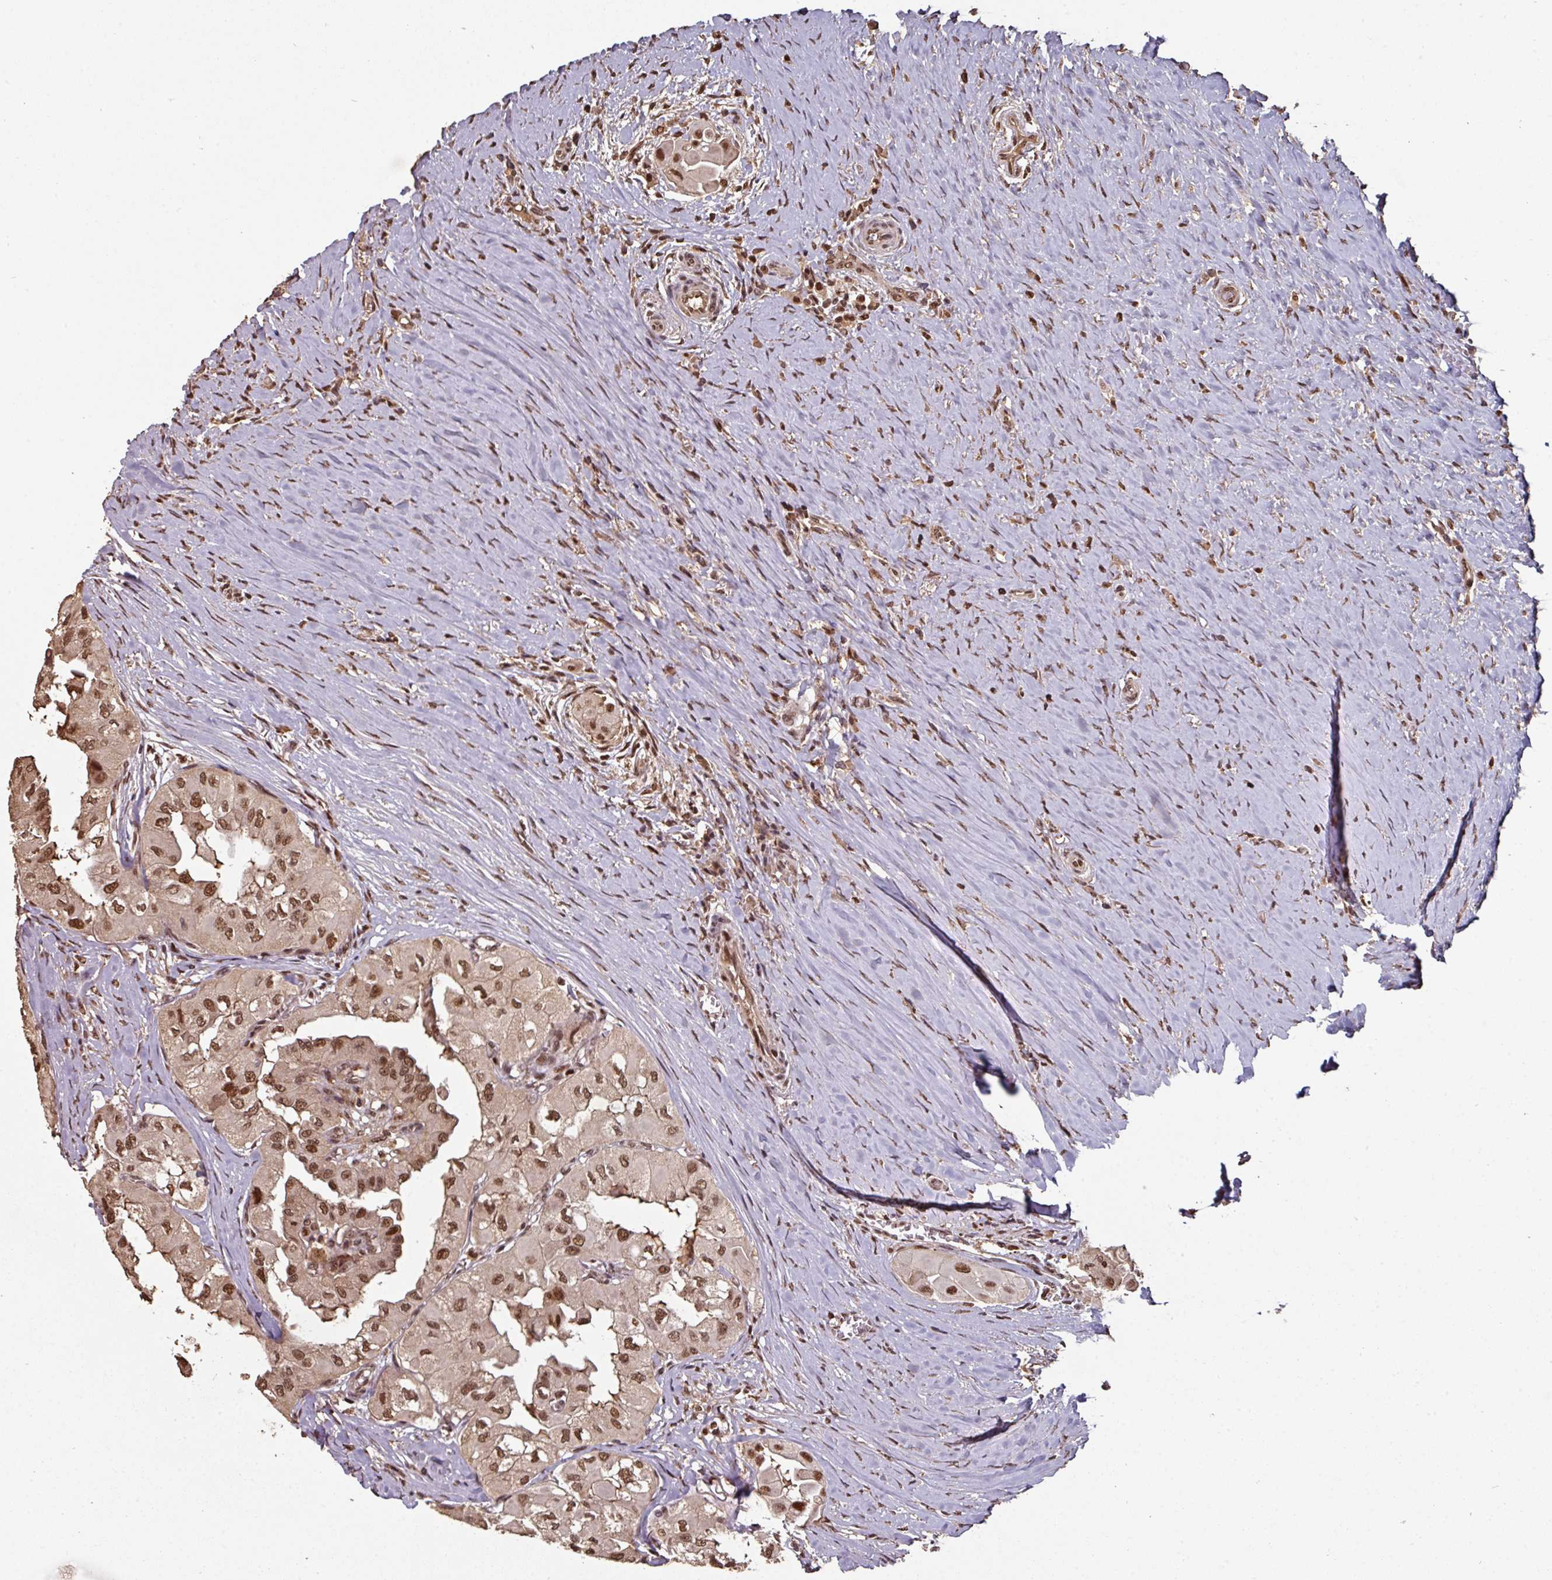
{"staining": {"intensity": "moderate", "quantity": ">75%", "location": "nuclear"}, "tissue": "thyroid cancer", "cell_type": "Tumor cells", "image_type": "cancer", "snomed": [{"axis": "morphology", "description": "Papillary adenocarcinoma, NOS"}, {"axis": "topography", "description": "Thyroid gland"}], "caption": "An image showing moderate nuclear positivity in about >75% of tumor cells in thyroid papillary adenocarcinoma, as visualized by brown immunohistochemical staining.", "gene": "POLD1", "patient": {"sex": "female", "age": 59}}